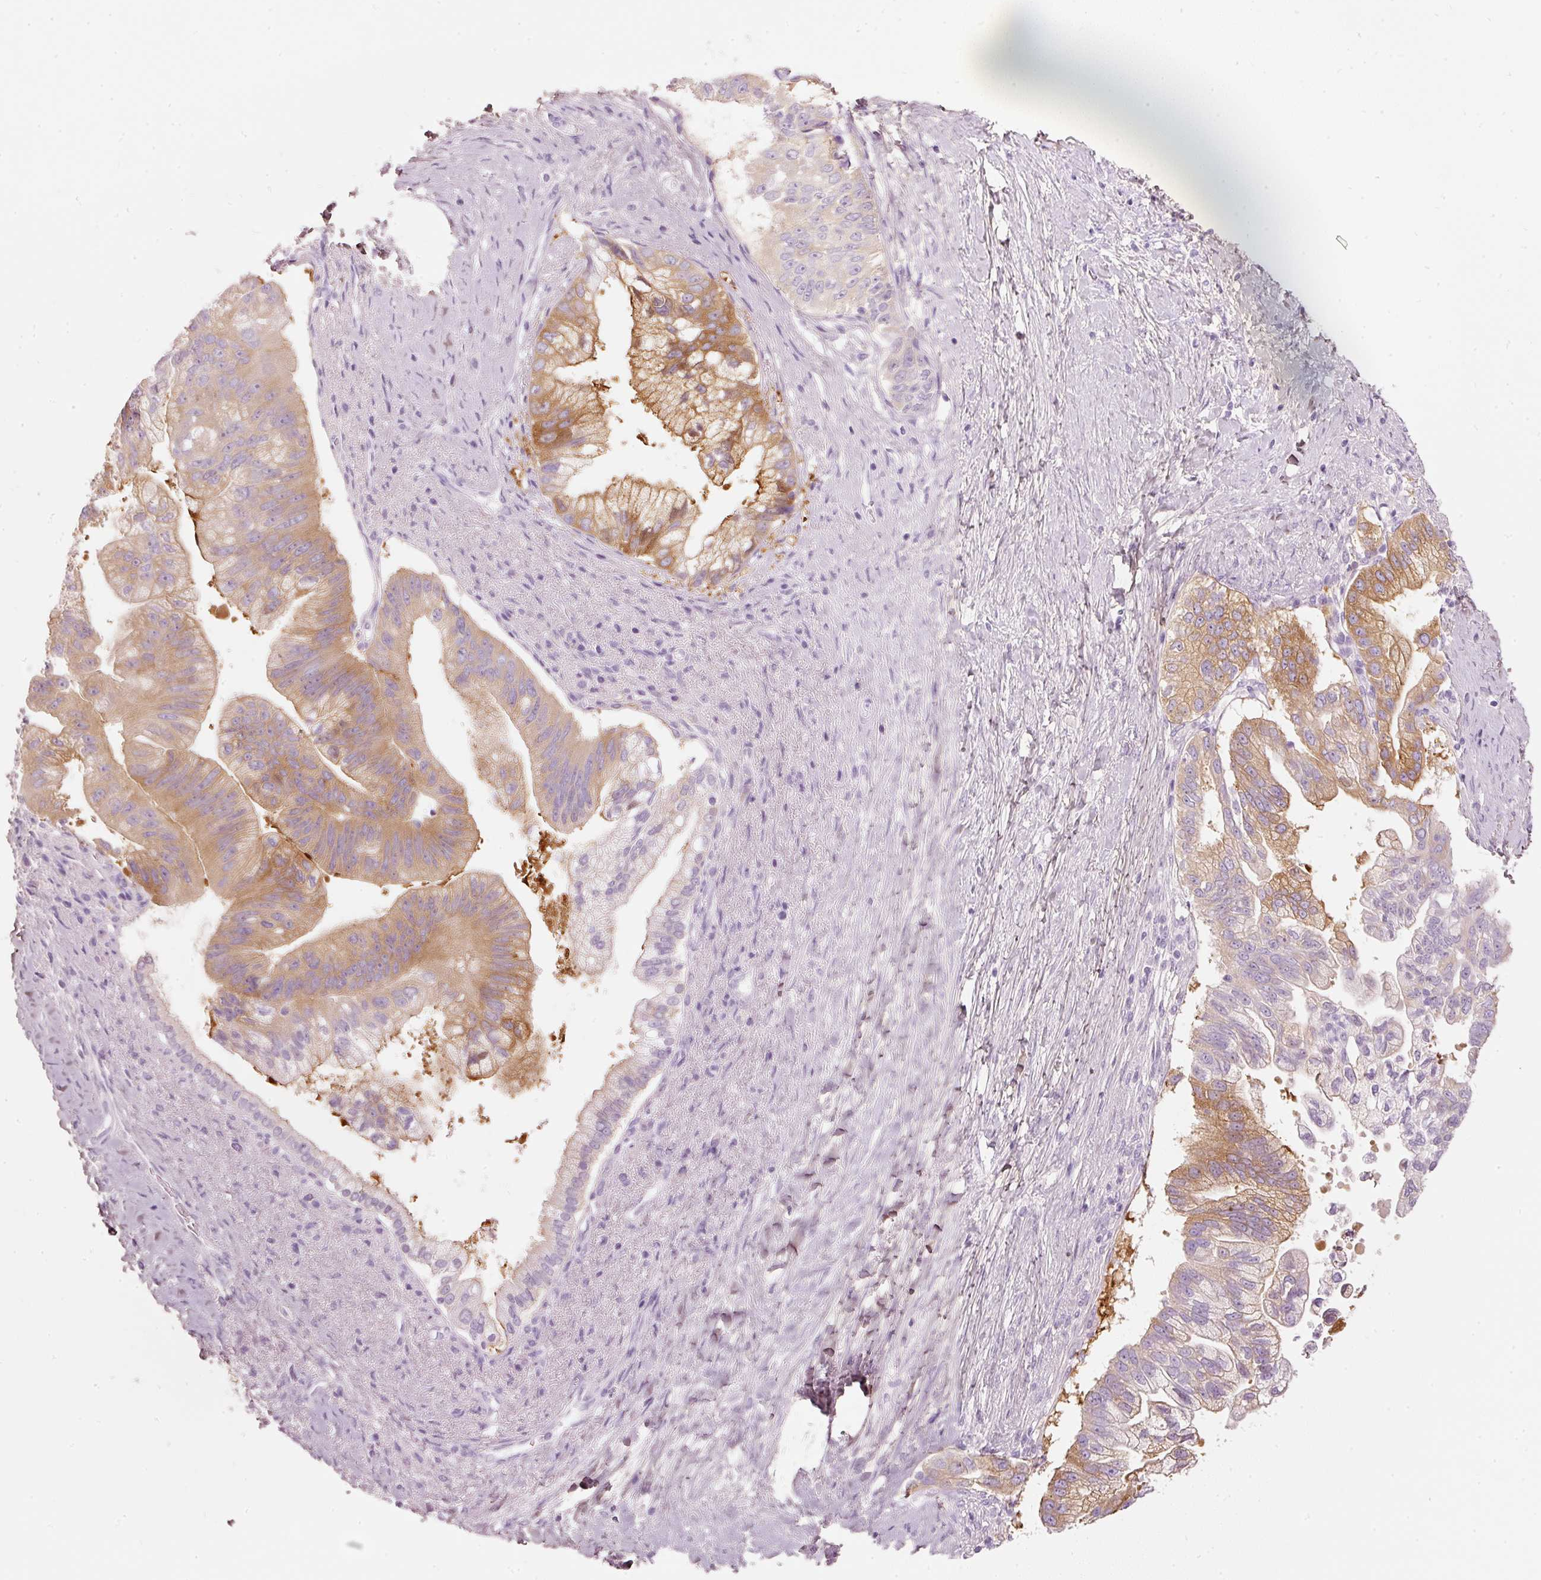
{"staining": {"intensity": "moderate", "quantity": ">75%", "location": "cytoplasmic/membranous"}, "tissue": "pancreatic cancer", "cell_type": "Tumor cells", "image_type": "cancer", "snomed": [{"axis": "morphology", "description": "Adenocarcinoma, NOS"}, {"axis": "topography", "description": "Pancreas"}], "caption": "A brown stain shows moderate cytoplasmic/membranous positivity of a protein in human pancreatic cancer tumor cells.", "gene": "PDXDC1", "patient": {"sex": "male", "age": 70}}